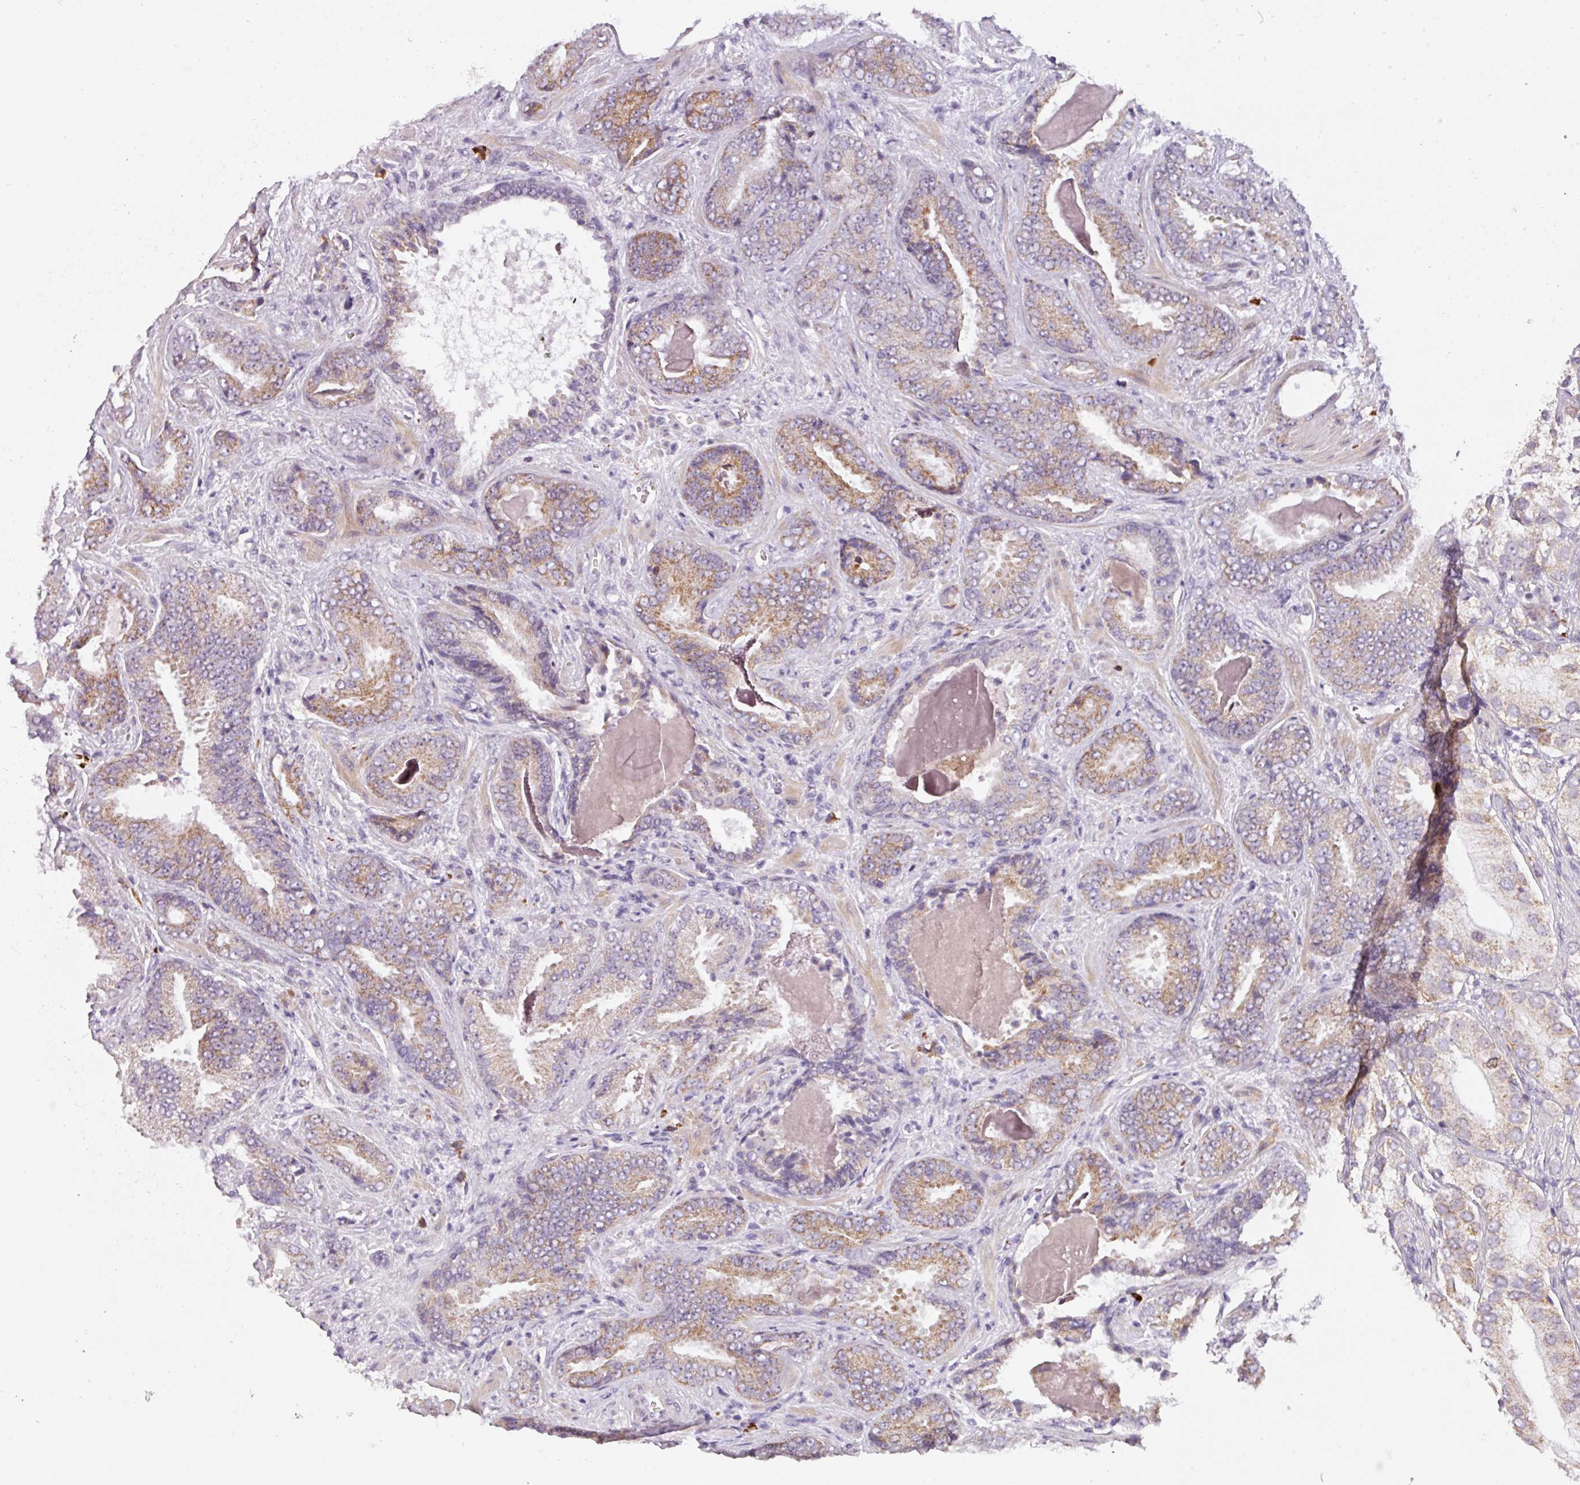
{"staining": {"intensity": "moderate", "quantity": "25%-75%", "location": "cytoplasmic/membranous"}, "tissue": "prostate cancer", "cell_type": "Tumor cells", "image_type": "cancer", "snomed": [{"axis": "morphology", "description": "Adenocarcinoma, Low grade"}, {"axis": "topography", "description": "Prostate"}], "caption": "DAB immunohistochemical staining of human prostate cancer (low-grade adenocarcinoma) displays moderate cytoplasmic/membranous protein expression in about 25%-75% of tumor cells. (DAB (3,3'-diaminobenzidine) IHC with brightfield microscopy, high magnification).", "gene": "C2orf68", "patient": {"sex": "male", "age": 62}}